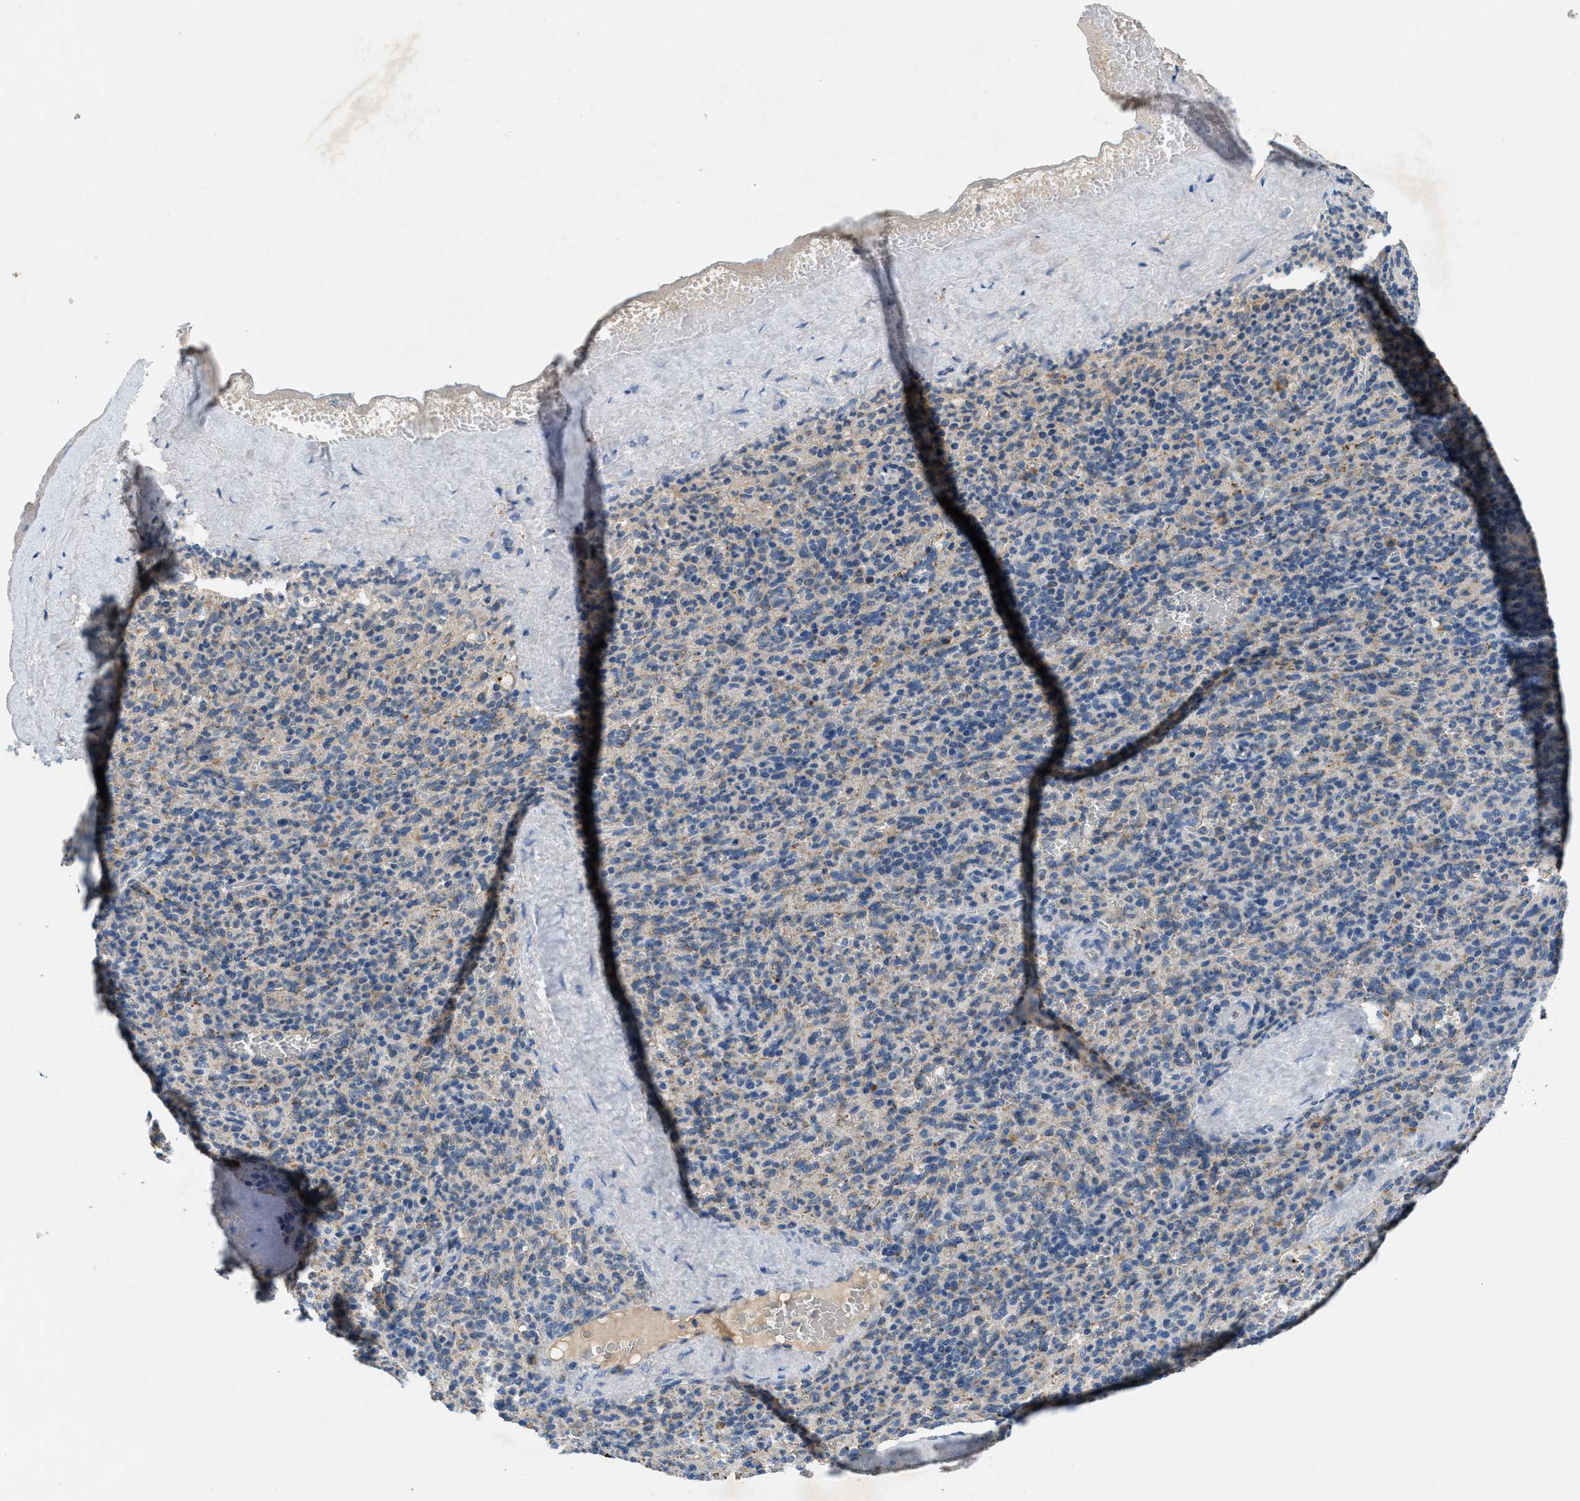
{"staining": {"intensity": "negative", "quantity": "none", "location": "none"}, "tissue": "spleen", "cell_type": "Cells in red pulp", "image_type": "normal", "snomed": [{"axis": "morphology", "description": "Normal tissue, NOS"}, {"axis": "topography", "description": "Spleen"}], "caption": "DAB (3,3'-diaminobenzidine) immunohistochemical staining of normal spleen shows no significant positivity in cells in red pulp.", "gene": "PNKD", "patient": {"sex": "male", "age": 36}}